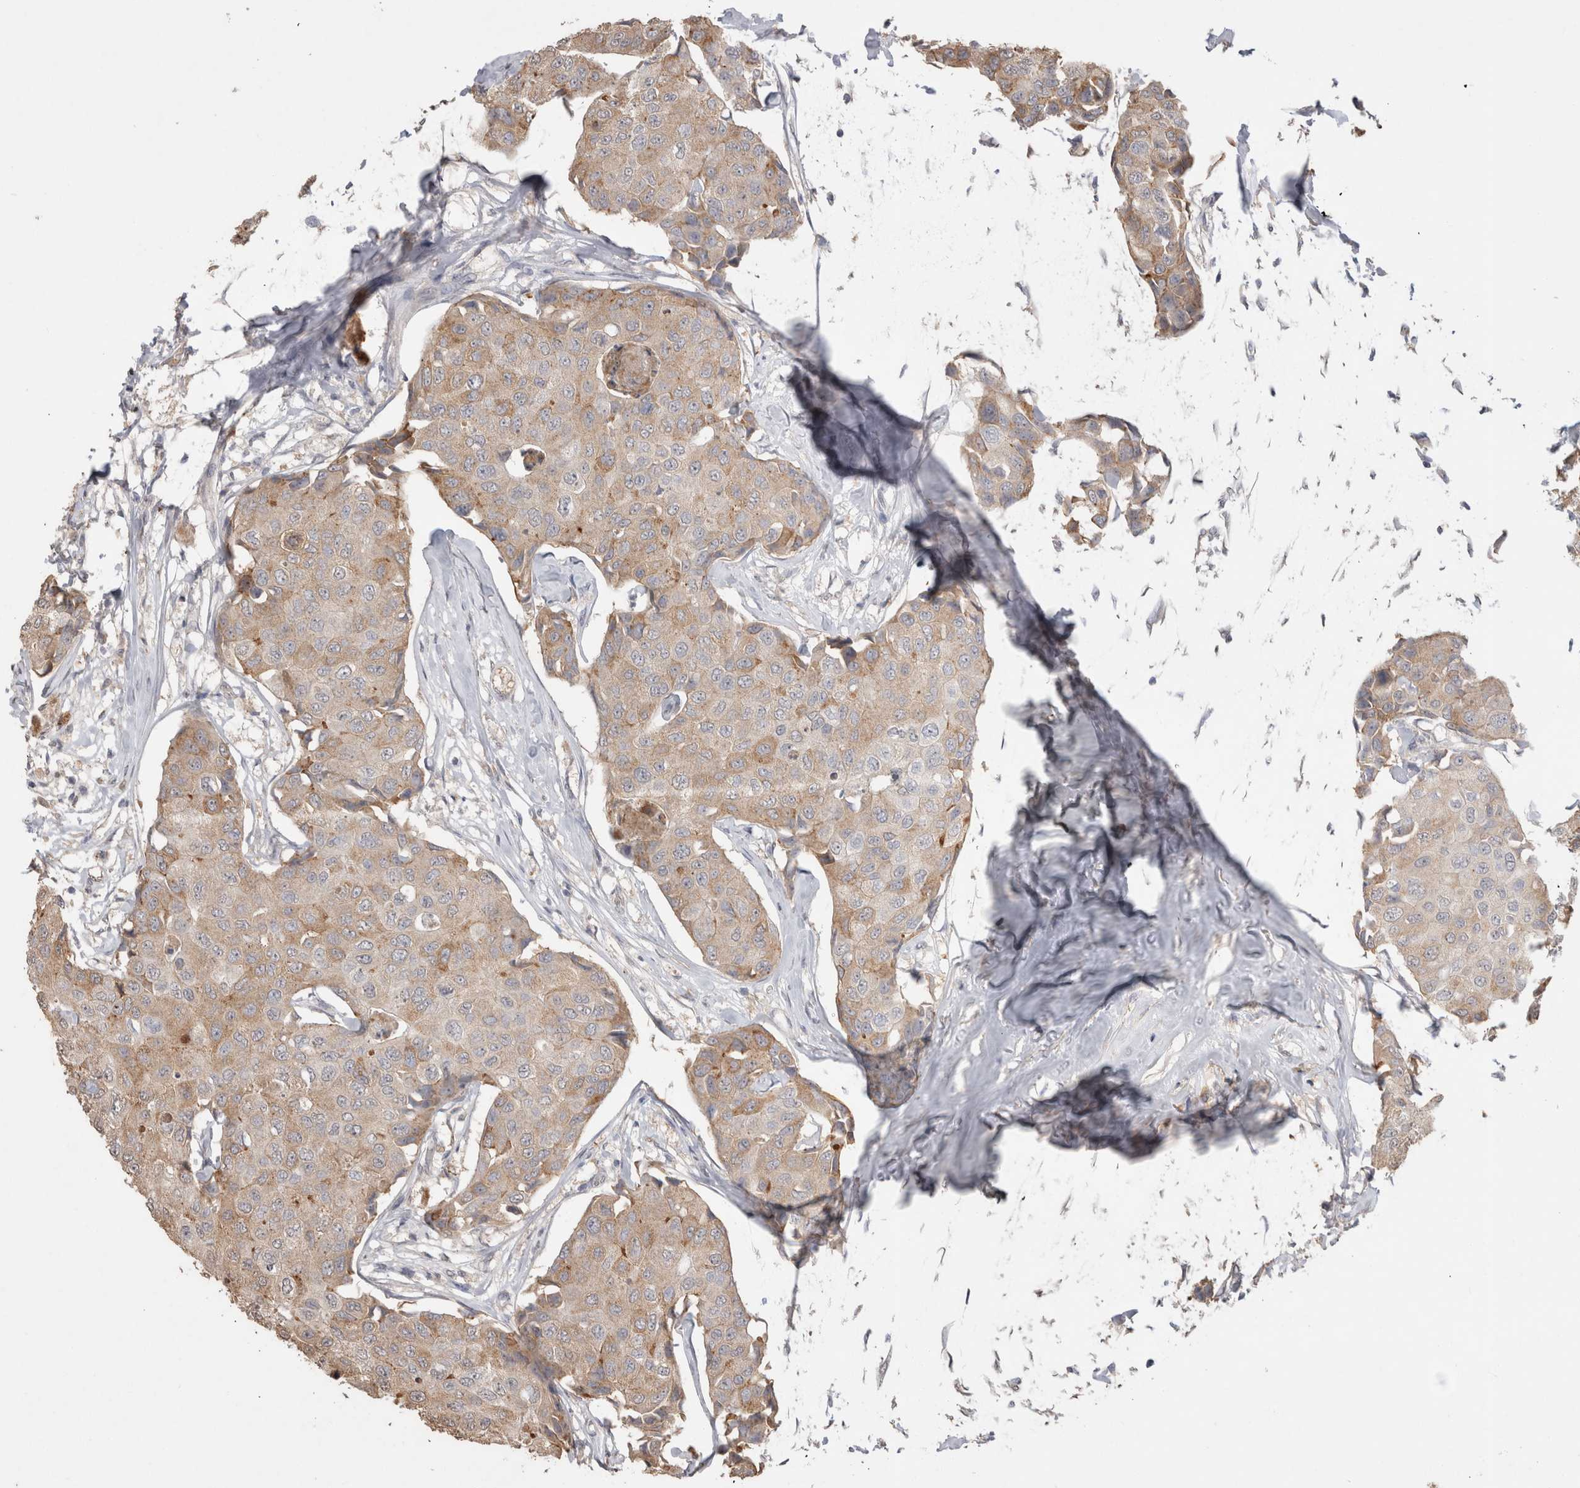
{"staining": {"intensity": "moderate", "quantity": "25%-75%", "location": "cytoplasmic/membranous"}, "tissue": "breast cancer", "cell_type": "Tumor cells", "image_type": "cancer", "snomed": [{"axis": "morphology", "description": "Duct carcinoma"}, {"axis": "topography", "description": "Breast"}], "caption": "Tumor cells reveal medium levels of moderate cytoplasmic/membranous expression in about 25%-75% of cells in breast cancer.", "gene": "NAALADL2", "patient": {"sex": "female", "age": 80}}